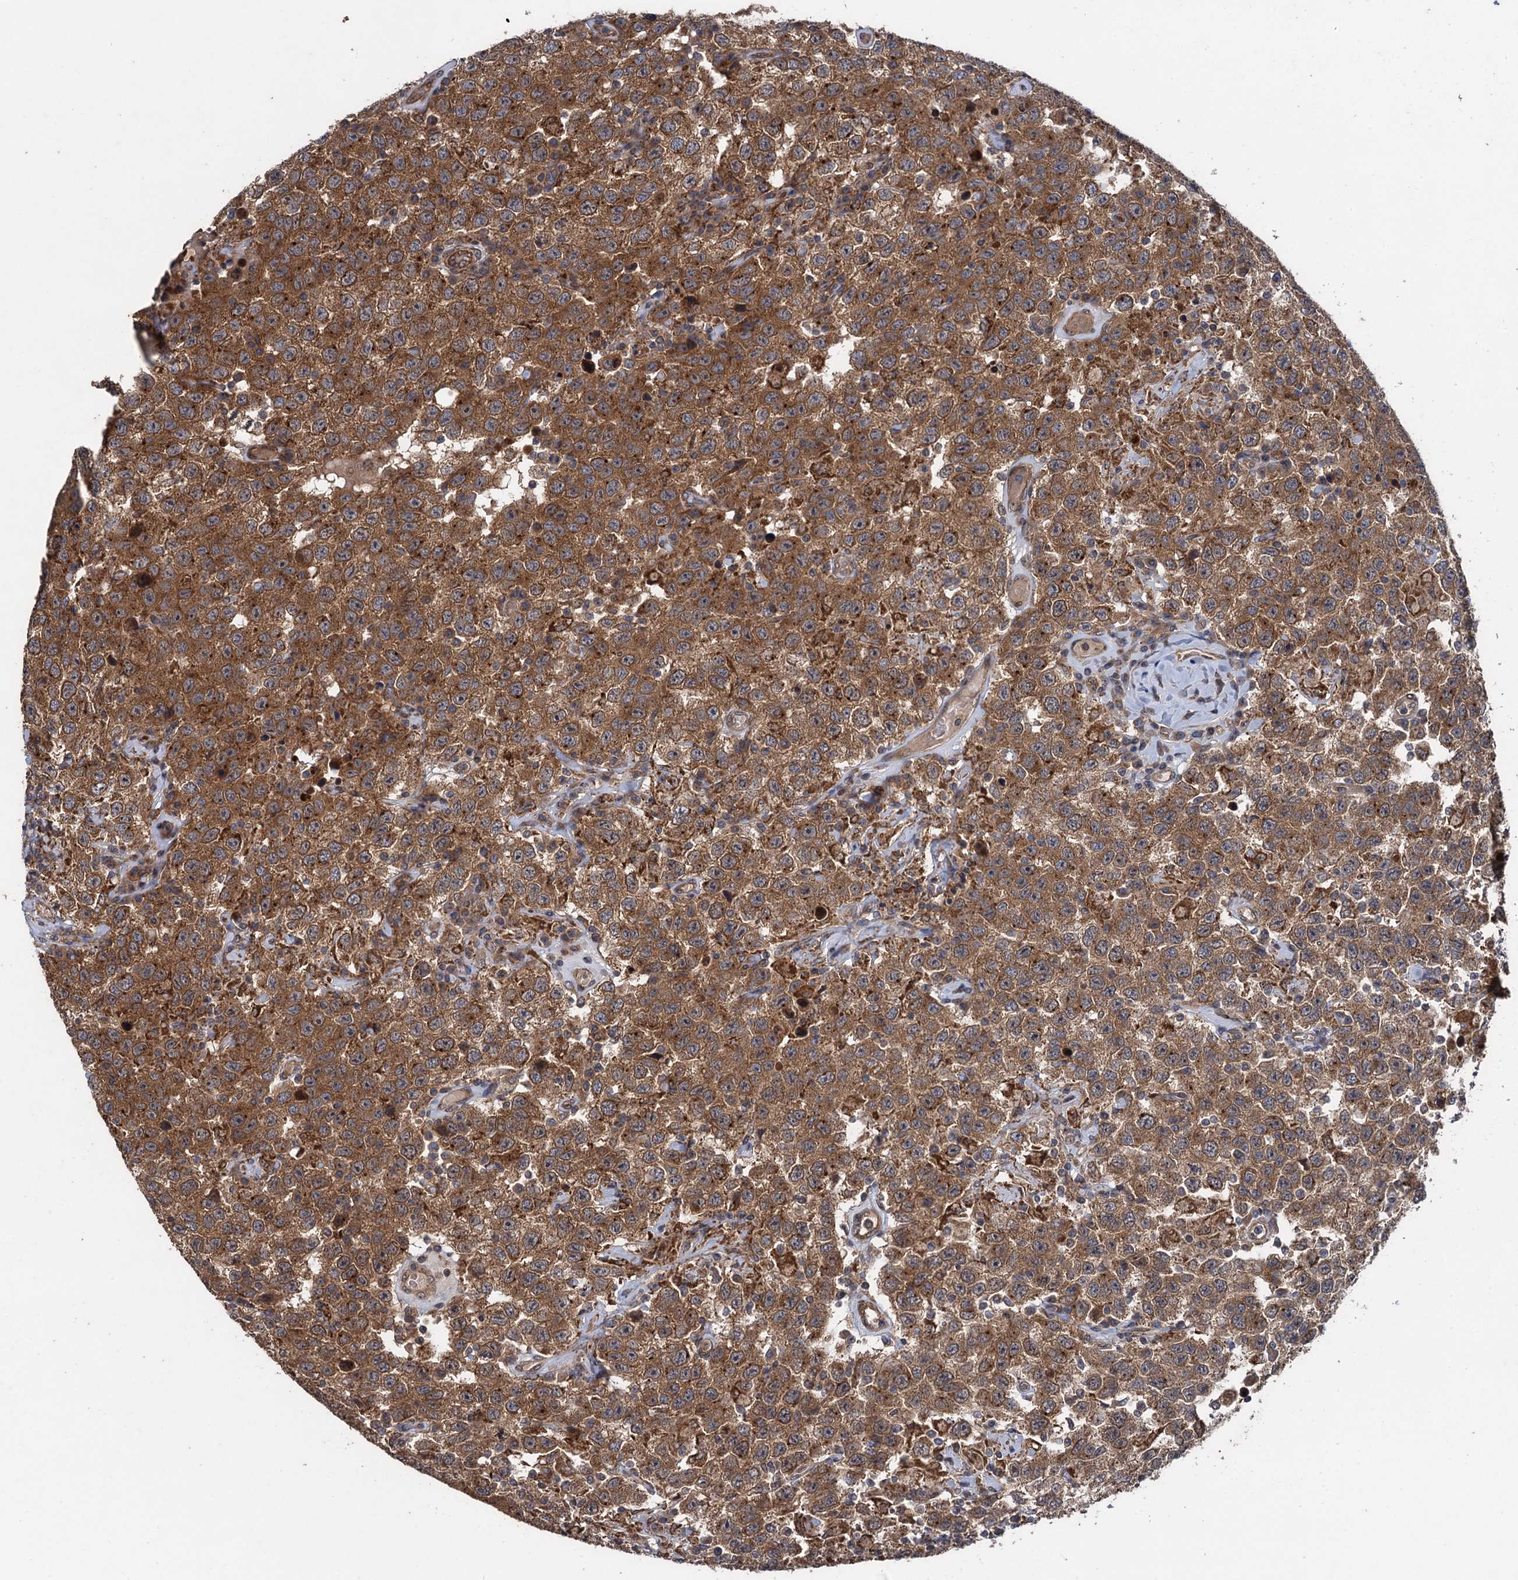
{"staining": {"intensity": "moderate", "quantity": ">75%", "location": "cytoplasmic/membranous"}, "tissue": "testis cancer", "cell_type": "Tumor cells", "image_type": "cancer", "snomed": [{"axis": "morphology", "description": "Seminoma, NOS"}, {"axis": "topography", "description": "Testis"}], "caption": "An immunohistochemistry image of neoplastic tissue is shown. Protein staining in brown shows moderate cytoplasmic/membranous positivity in testis cancer within tumor cells. The staining was performed using DAB to visualize the protein expression in brown, while the nuclei were stained in blue with hematoxylin (Magnification: 20x).", "gene": "HAUS1", "patient": {"sex": "male", "age": 41}}